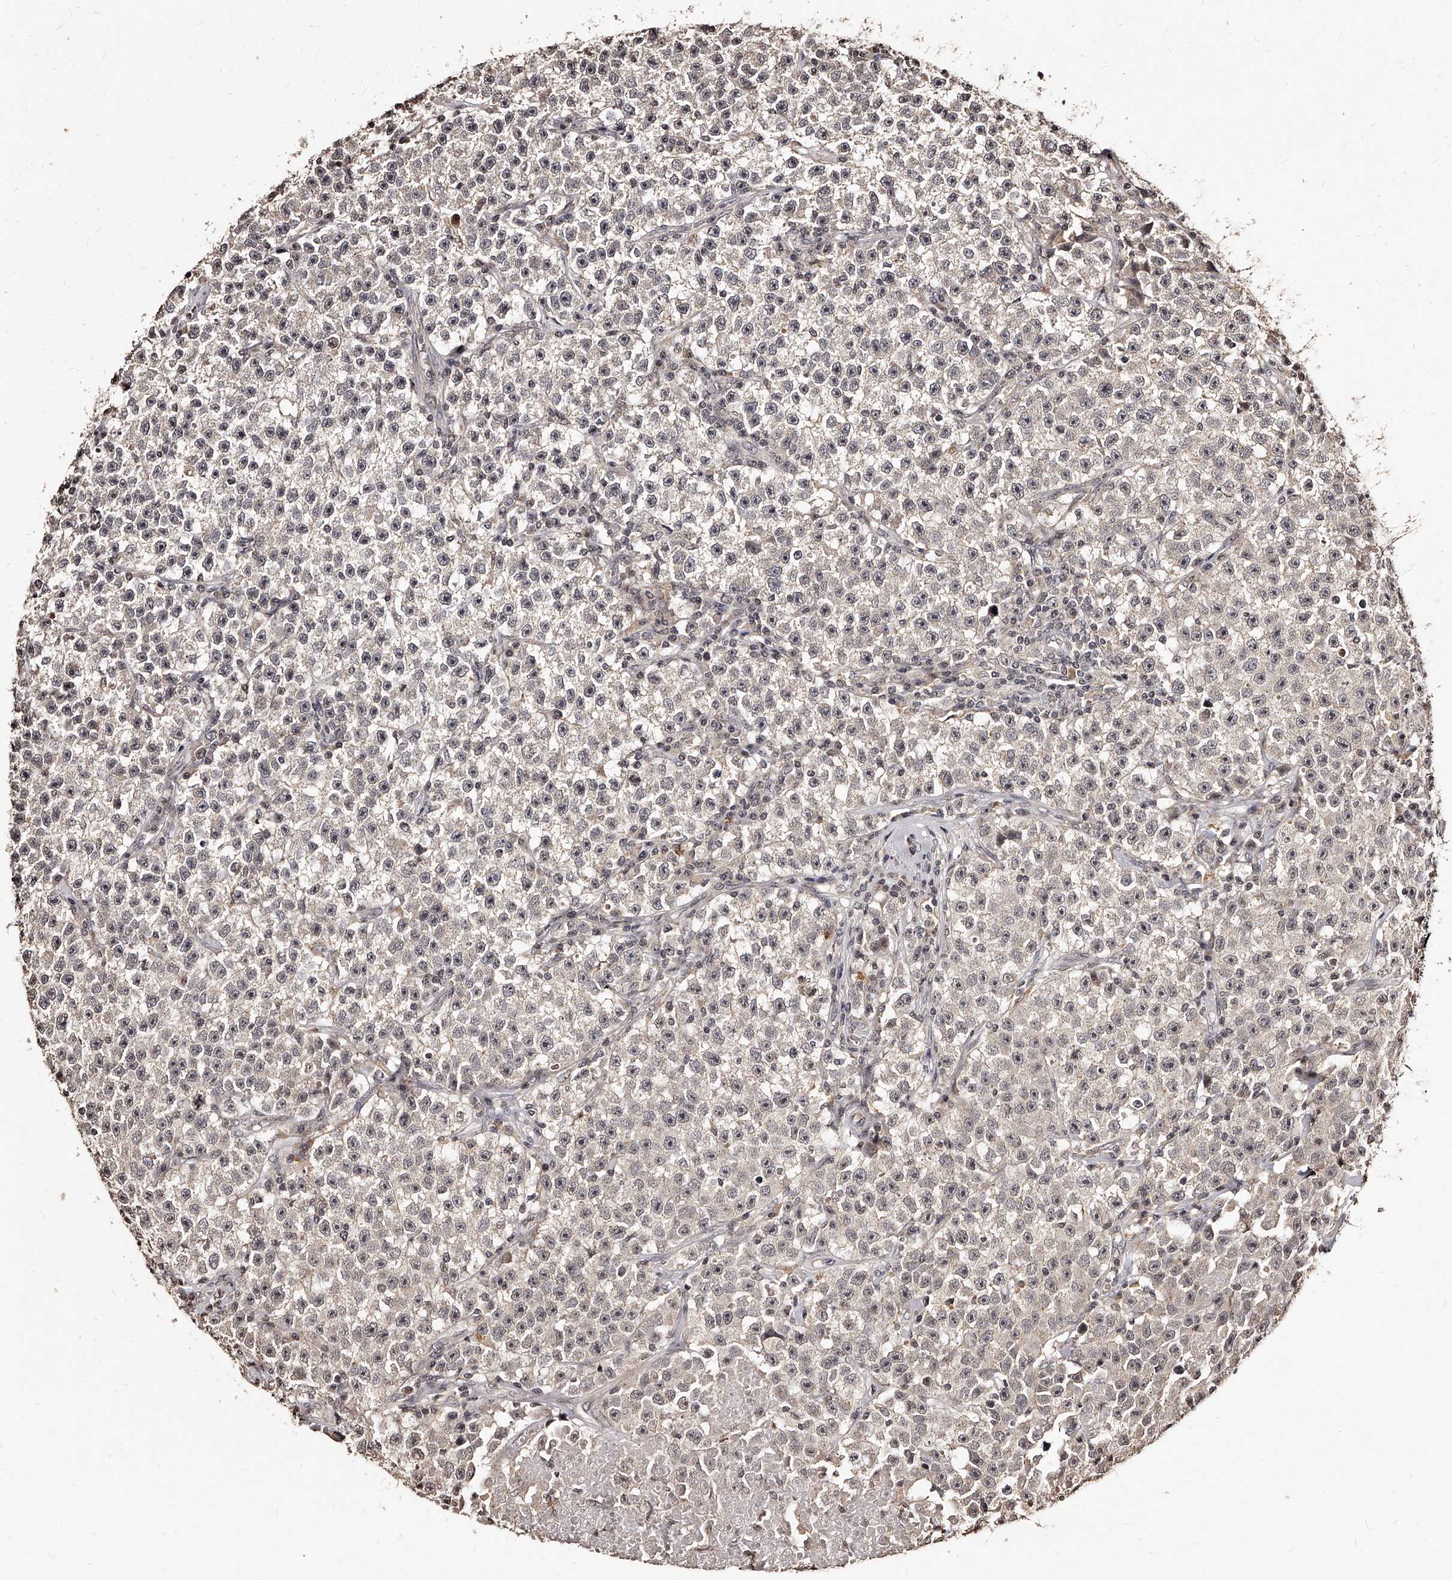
{"staining": {"intensity": "negative", "quantity": "none", "location": "none"}, "tissue": "testis cancer", "cell_type": "Tumor cells", "image_type": "cancer", "snomed": [{"axis": "morphology", "description": "Seminoma, NOS"}, {"axis": "topography", "description": "Testis"}], "caption": "Immunohistochemistry photomicrograph of human testis cancer (seminoma) stained for a protein (brown), which demonstrates no expression in tumor cells.", "gene": "TSHR", "patient": {"sex": "male", "age": 22}}